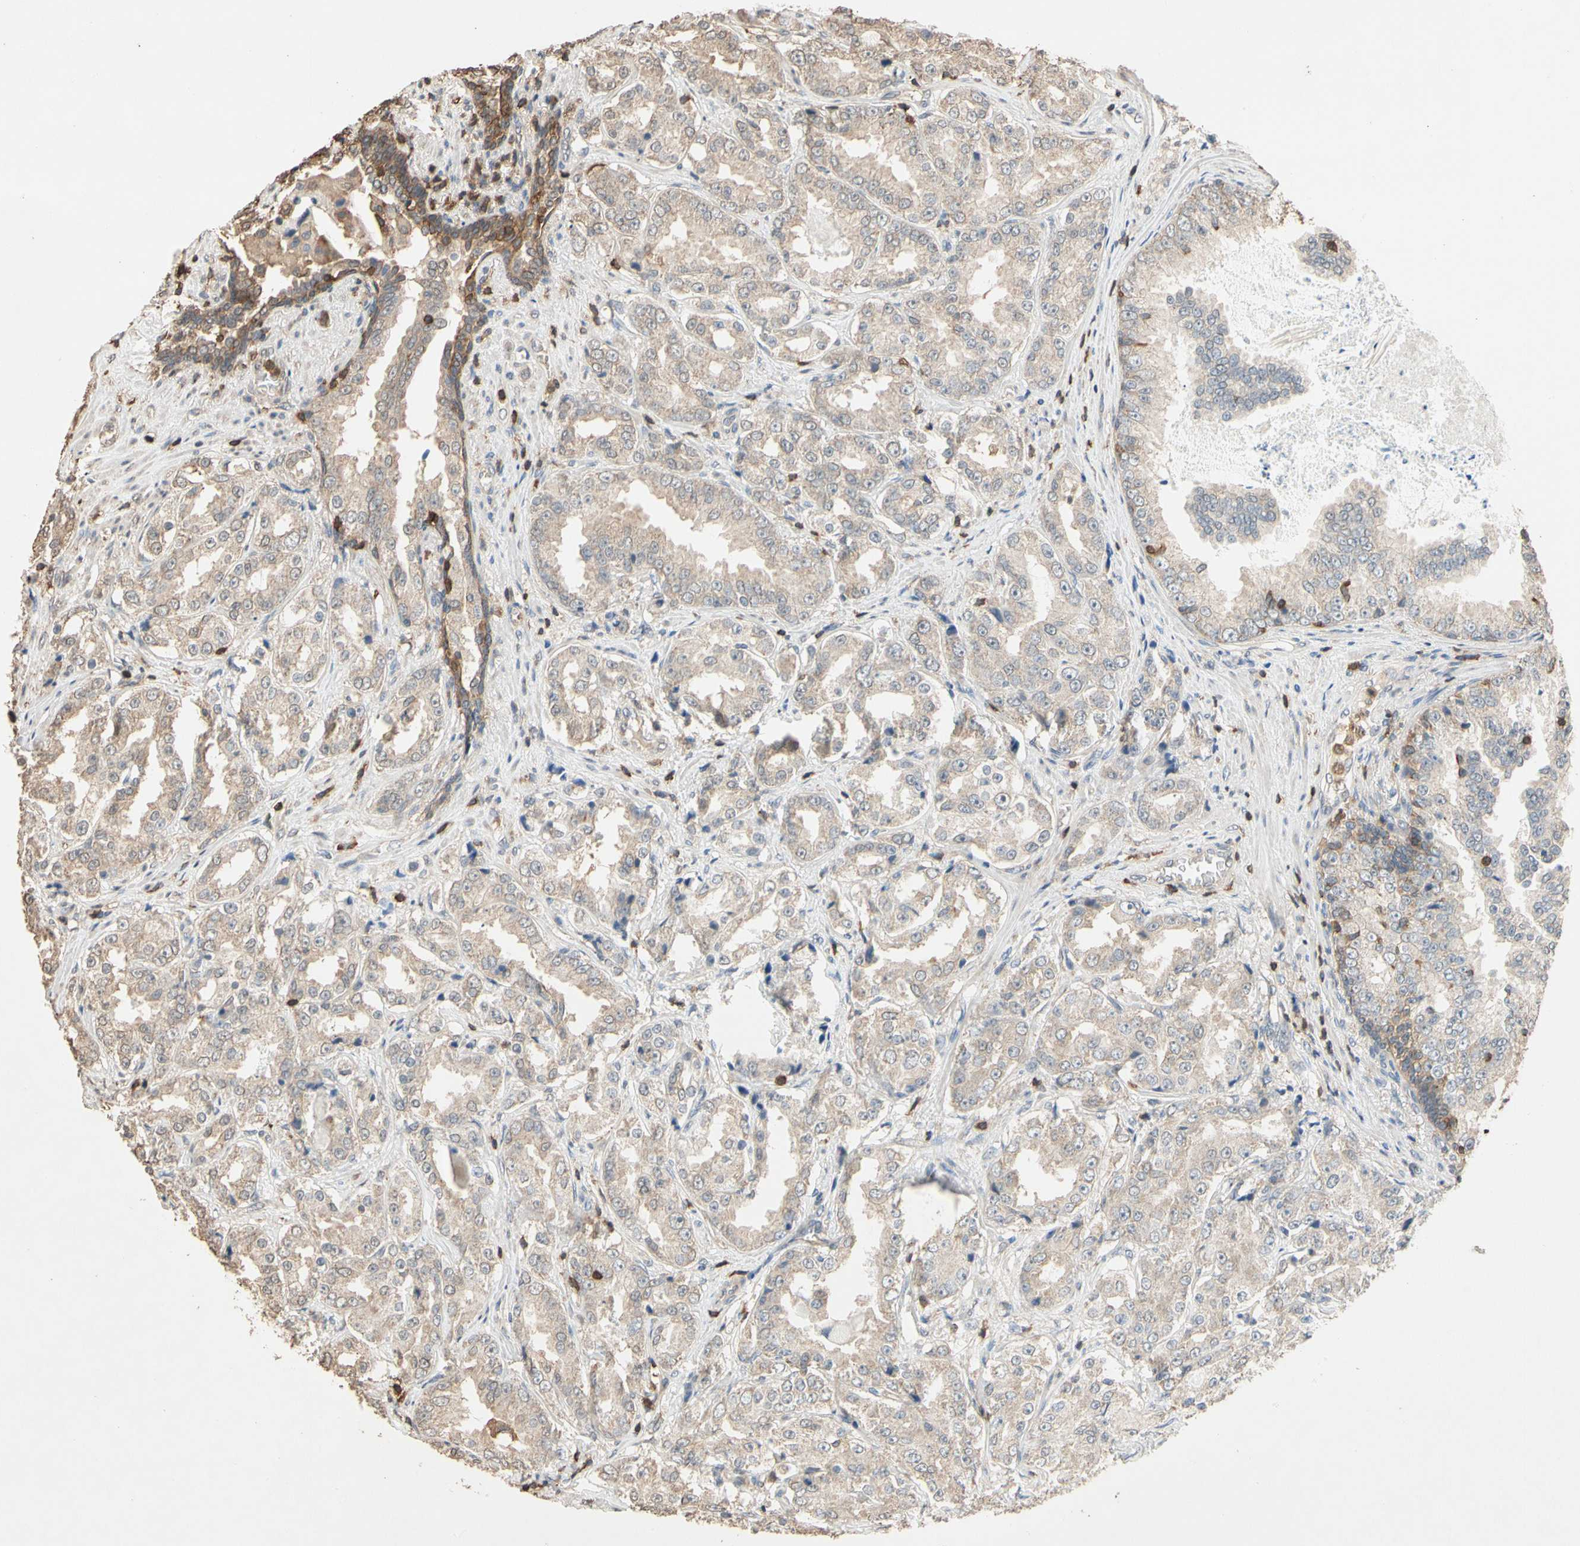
{"staining": {"intensity": "weak", "quantity": "<25%", "location": "cytoplasmic/membranous"}, "tissue": "prostate cancer", "cell_type": "Tumor cells", "image_type": "cancer", "snomed": [{"axis": "morphology", "description": "Adenocarcinoma, High grade"}, {"axis": "topography", "description": "Prostate"}], "caption": "This is an IHC histopathology image of prostate cancer. There is no positivity in tumor cells.", "gene": "MAP3K10", "patient": {"sex": "male", "age": 73}}